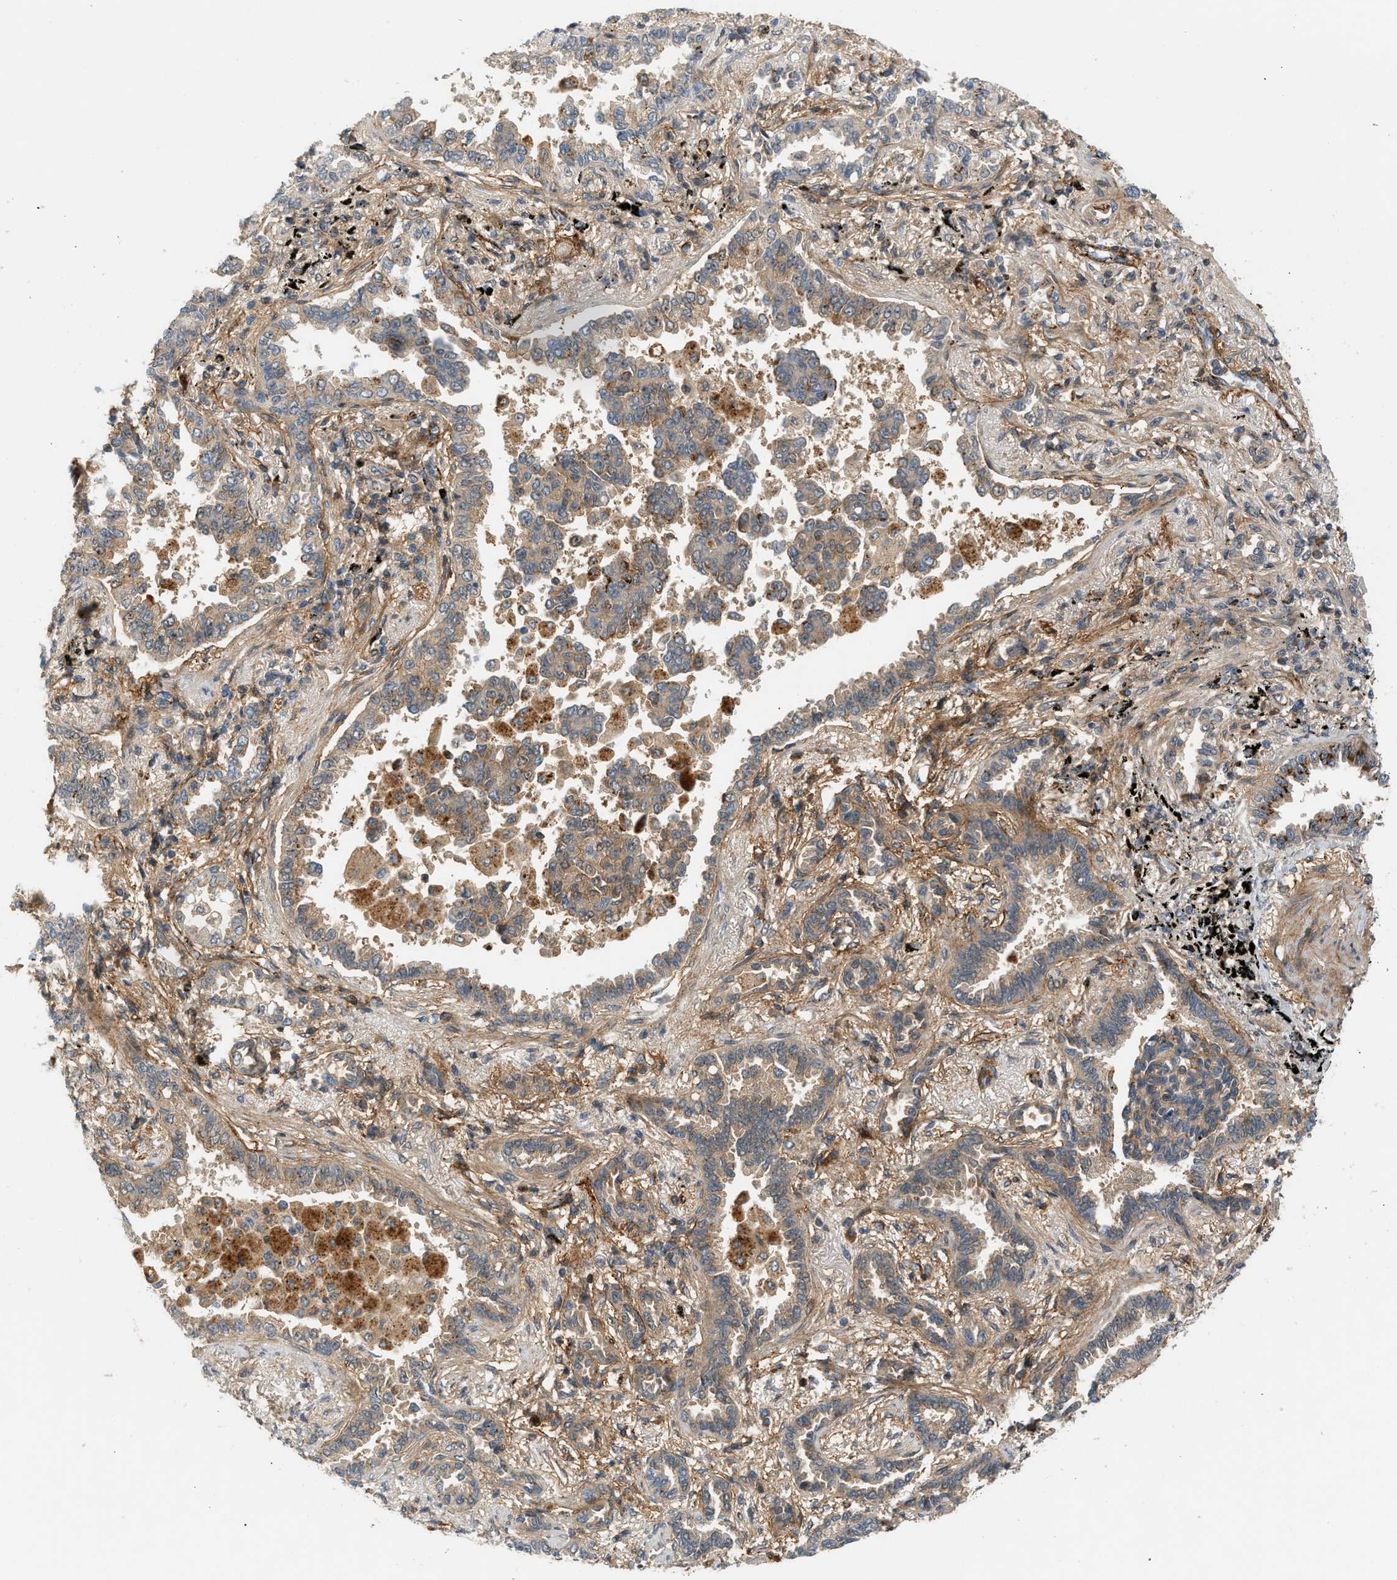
{"staining": {"intensity": "moderate", "quantity": ">75%", "location": "cytoplasmic/membranous"}, "tissue": "lung cancer", "cell_type": "Tumor cells", "image_type": "cancer", "snomed": [{"axis": "morphology", "description": "Normal tissue, NOS"}, {"axis": "morphology", "description": "Adenocarcinoma, NOS"}, {"axis": "topography", "description": "Lung"}], "caption": "IHC histopathology image of lung cancer stained for a protein (brown), which shows medium levels of moderate cytoplasmic/membranous expression in approximately >75% of tumor cells.", "gene": "EDNRA", "patient": {"sex": "male", "age": 59}}